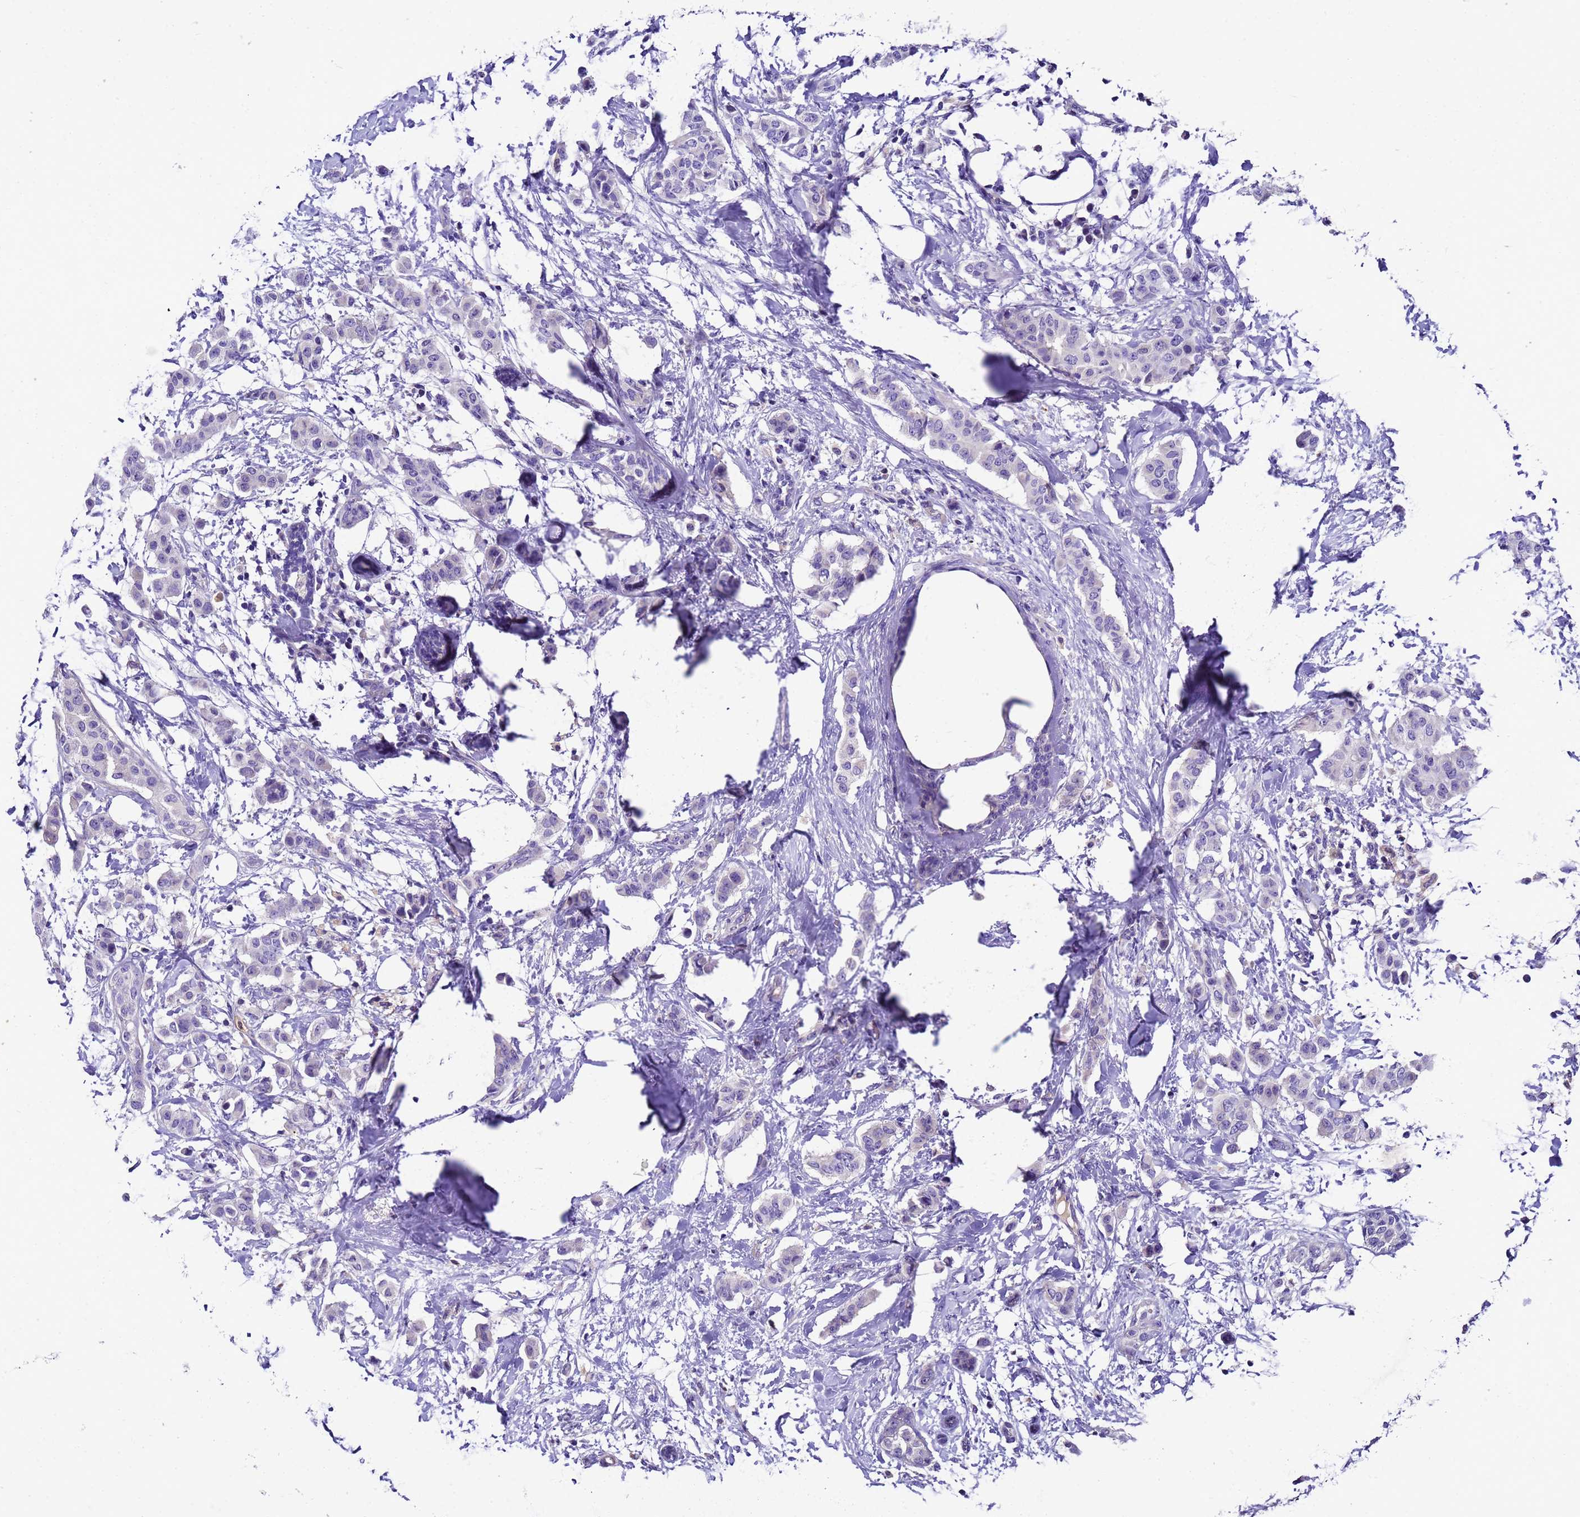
{"staining": {"intensity": "negative", "quantity": "none", "location": "none"}, "tissue": "breast cancer", "cell_type": "Tumor cells", "image_type": "cancer", "snomed": [{"axis": "morphology", "description": "Duct carcinoma"}, {"axis": "topography", "description": "Breast"}], "caption": "The immunohistochemistry (IHC) image has no significant staining in tumor cells of breast cancer tissue.", "gene": "UGT2A1", "patient": {"sex": "female", "age": 40}}